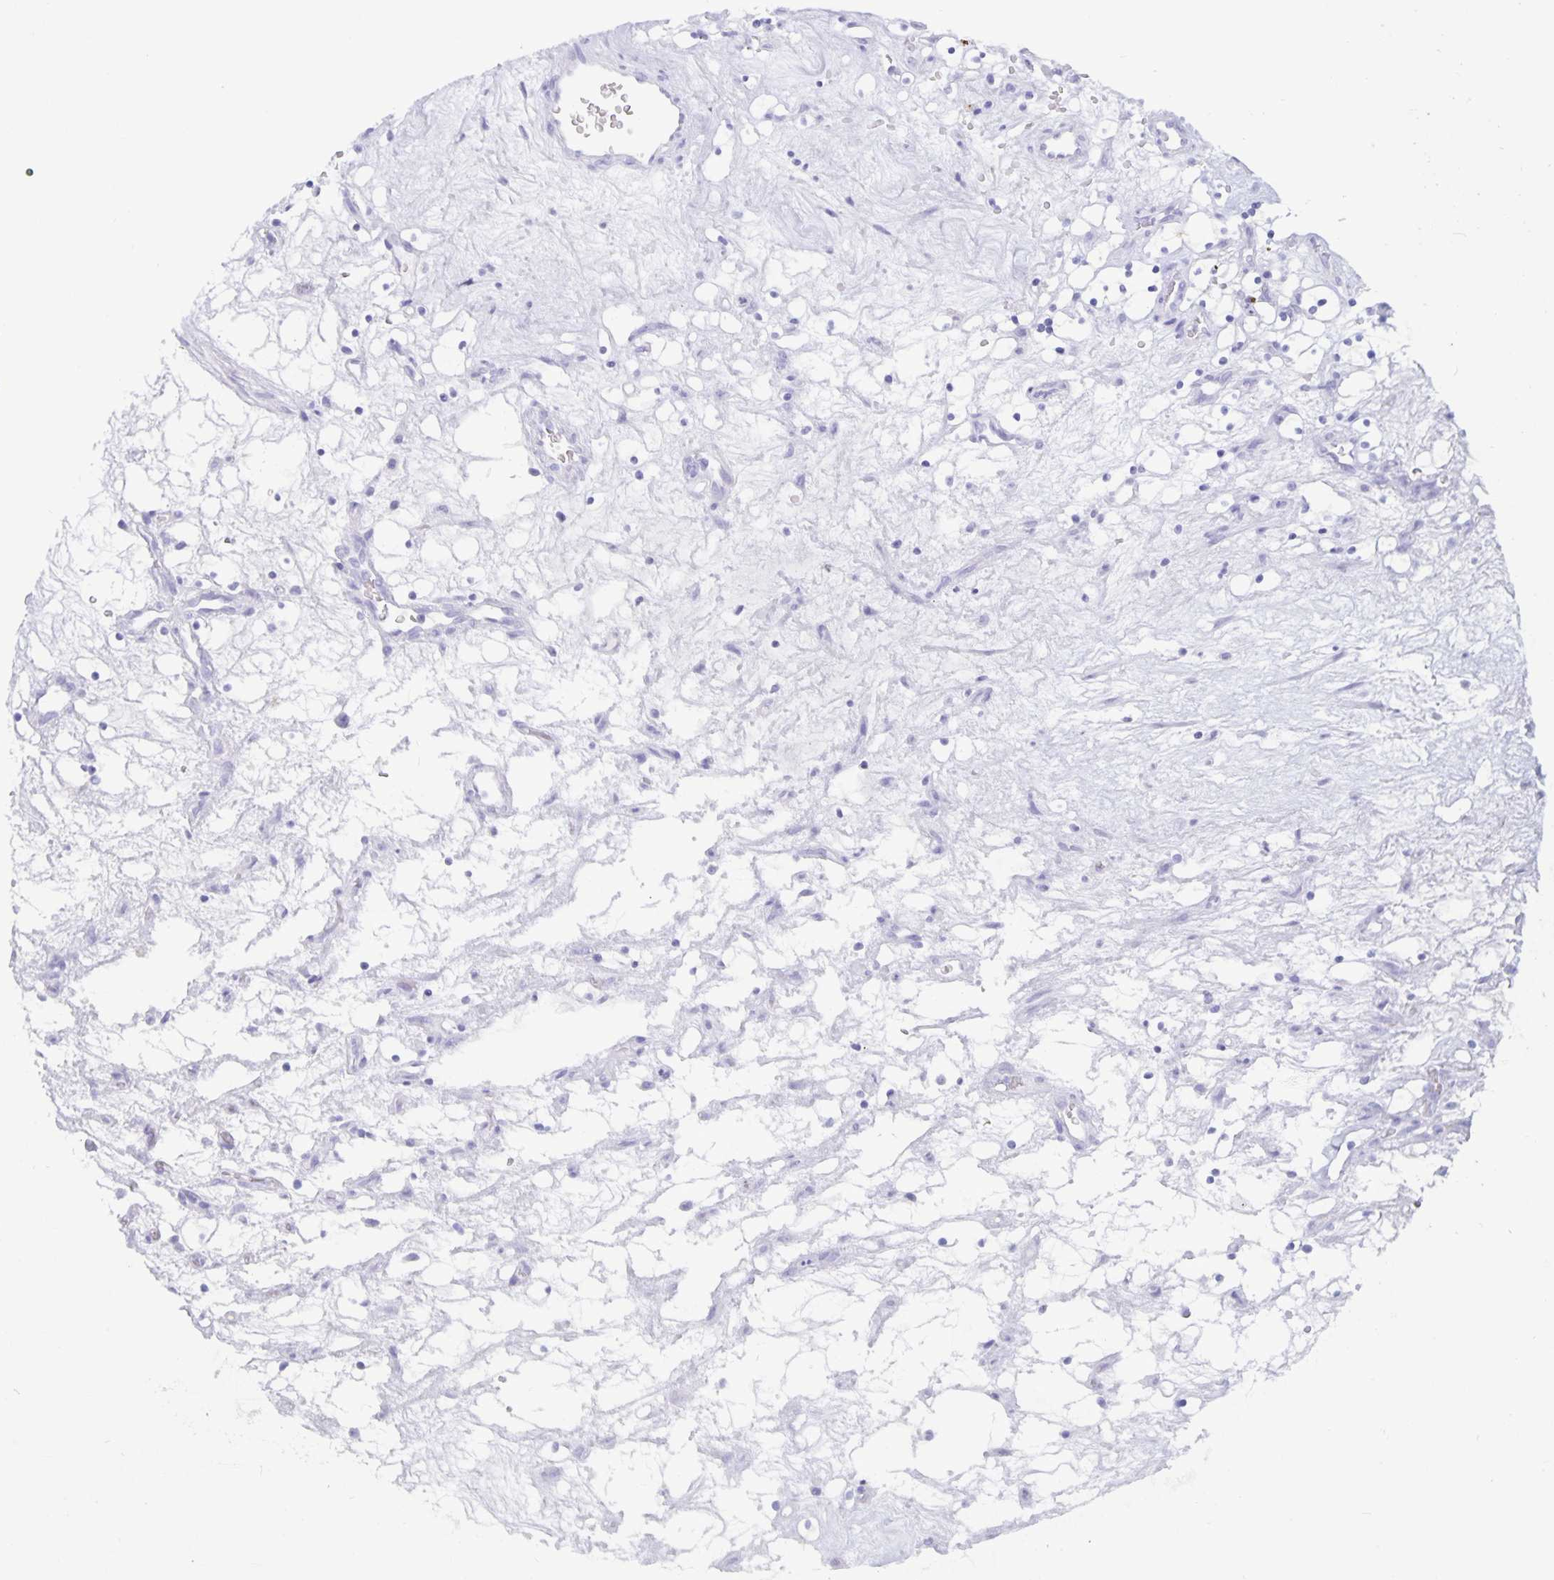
{"staining": {"intensity": "negative", "quantity": "none", "location": "none"}, "tissue": "renal cancer", "cell_type": "Tumor cells", "image_type": "cancer", "snomed": [{"axis": "morphology", "description": "Adenocarcinoma, NOS"}, {"axis": "topography", "description": "Kidney"}], "caption": "An immunohistochemistry image of adenocarcinoma (renal) is shown. There is no staining in tumor cells of adenocarcinoma (renal).", "gene": "BPIFA3", "patient": {"sex": "female", "age": 69}}